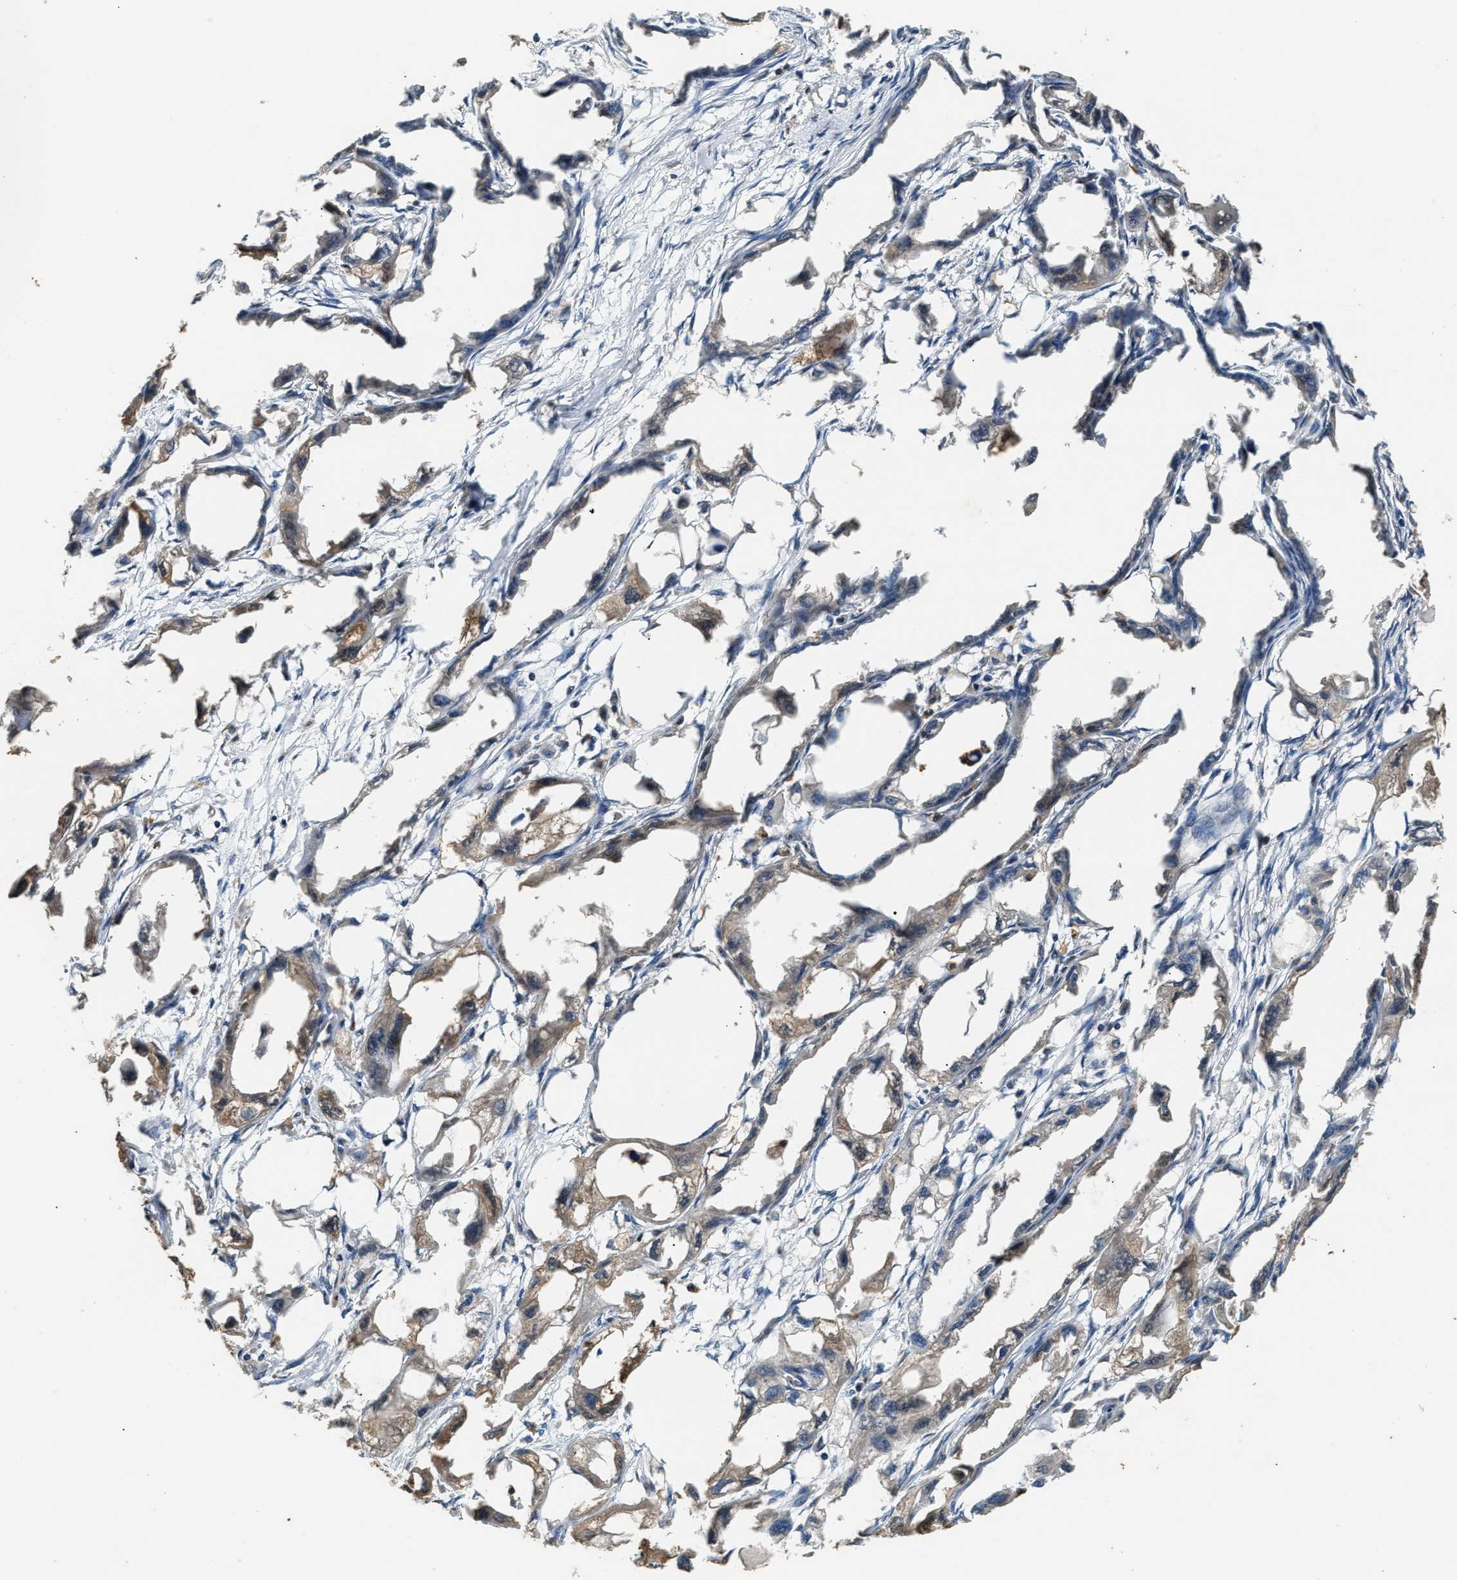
{"staining": {"intensity": "weak", "quantity": "25%-75%", "location": "cytoplasmic/membranous"}, "tissue": "endometrial cancer", "cell_type": "Tumor cells", "image_type": "cancer", "snomed": [{"axis": "morphology", "description": "Adenocarcinoma, NOS"}, {"axis": "topography", "description": "Endometrium"}], "caption": "High-power microscopy captured an immunohistochemistry image of endometrial cancer (adenocarcinoma), revealing weak cytoplasmic/membranous positivity in approximately 25%-75% of tumor cells. The staining is performed using DAB (3,3'-diaminobenzidine) brown chromogen to label protein expression. The nuclei are counter-stained blue using hematoxylin.", "gene": "CHUK", "patient": {"sex": "female", "age": 67}}